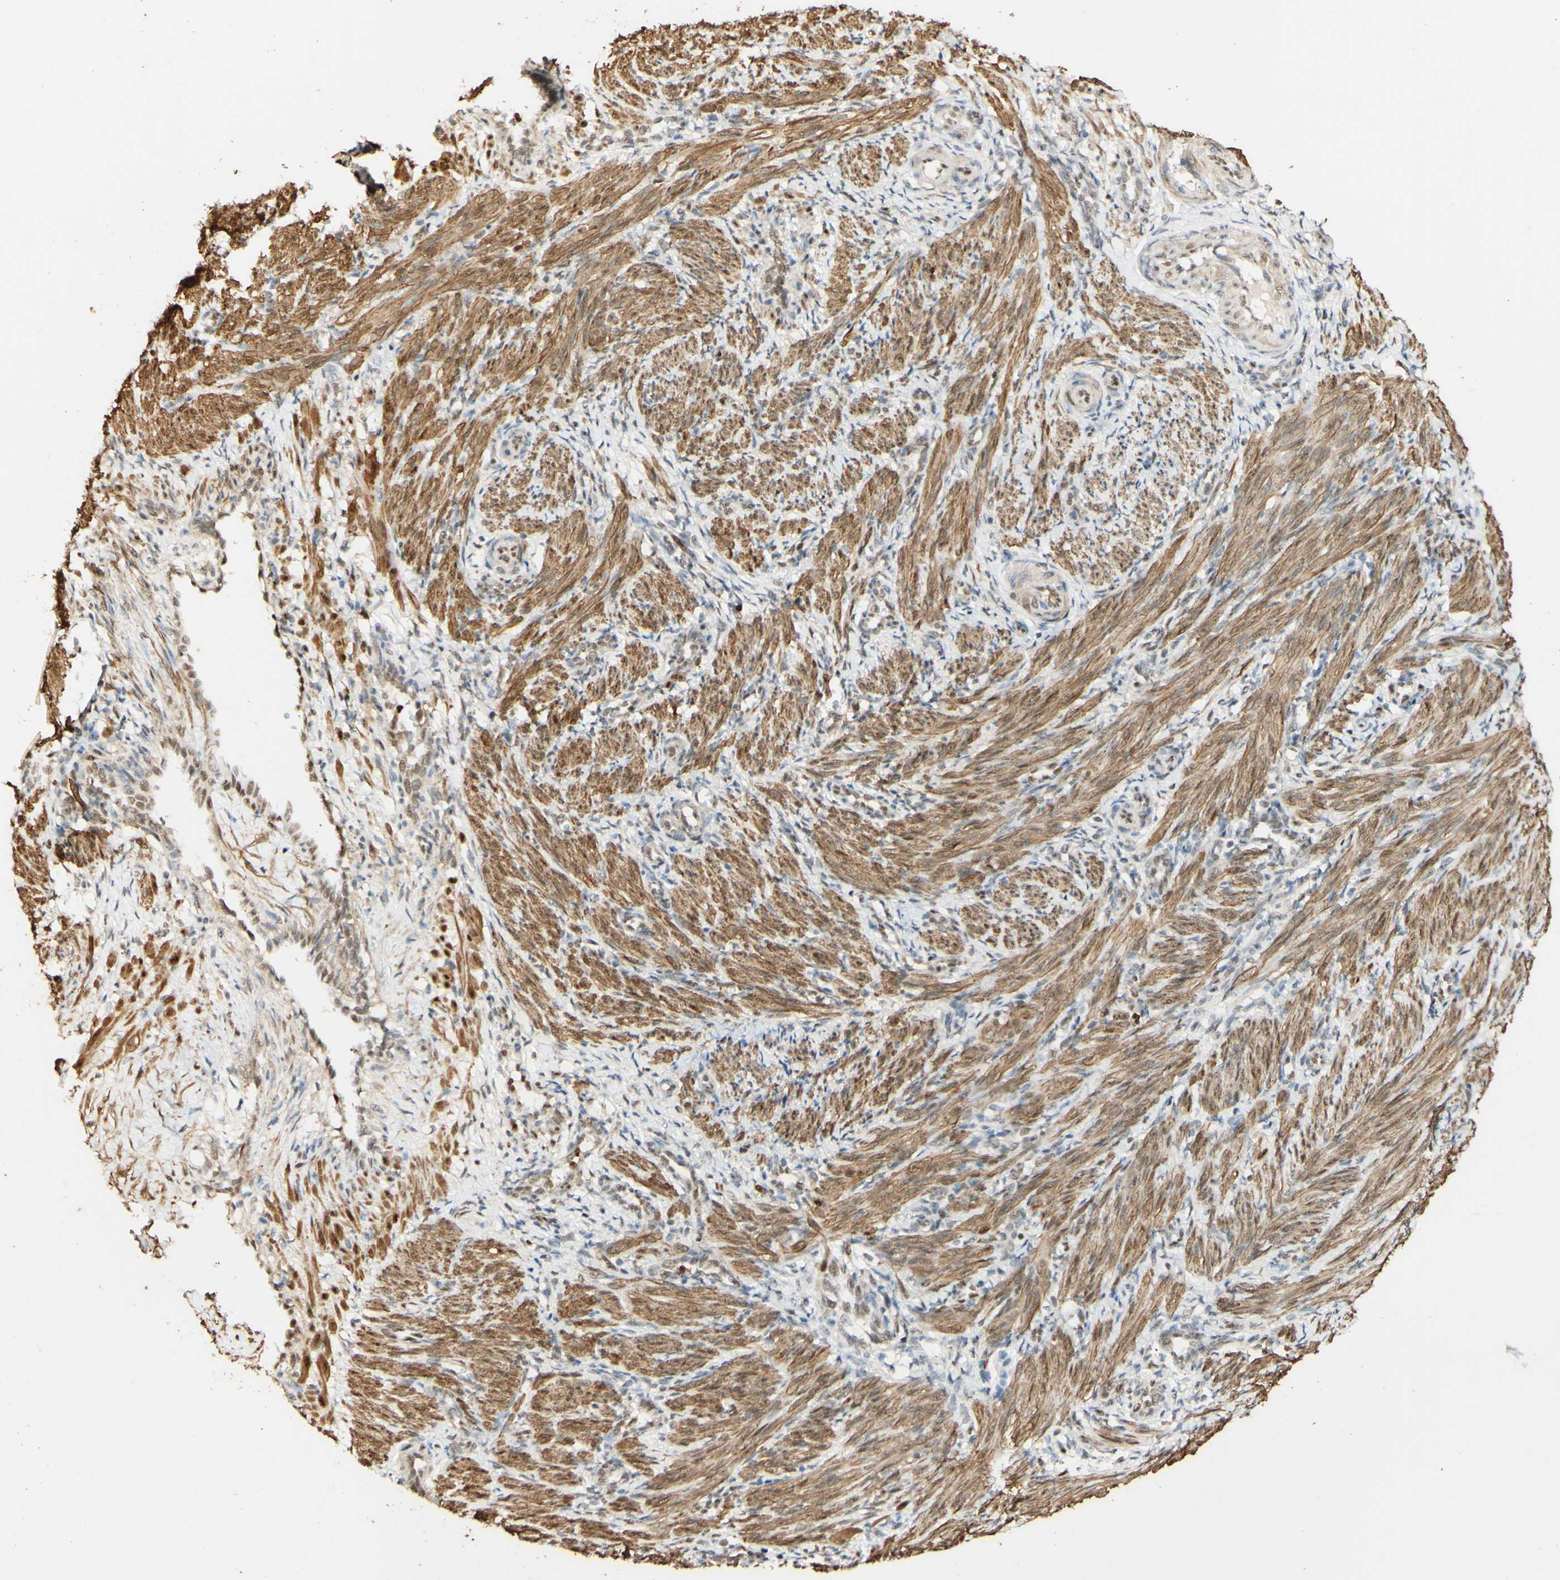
{"staining": {"intensity": "moderate", "quantity": ">75%", "location": "cytoplasmic/membranous"}, "tissue": "smooth muscle", "cell_type": "Smooth muscle cells", "image_type": "normal", "snomed": [{"axis": "morphology", "description": "Normal tissue, NOS"}, {"axis": "topography", "description": "Endometrium"}], "caption": "This image demonstrates benign smooth muscle stained with immunohistochemistry to label a protein in brown. The cytoplasmic/membranous of smooth muscle cells show moderate positivity for the protein. Nuclei are counter-stained blue.", "gene": "MAP3K4", "patient": {"sex": "female", "age": 33}}